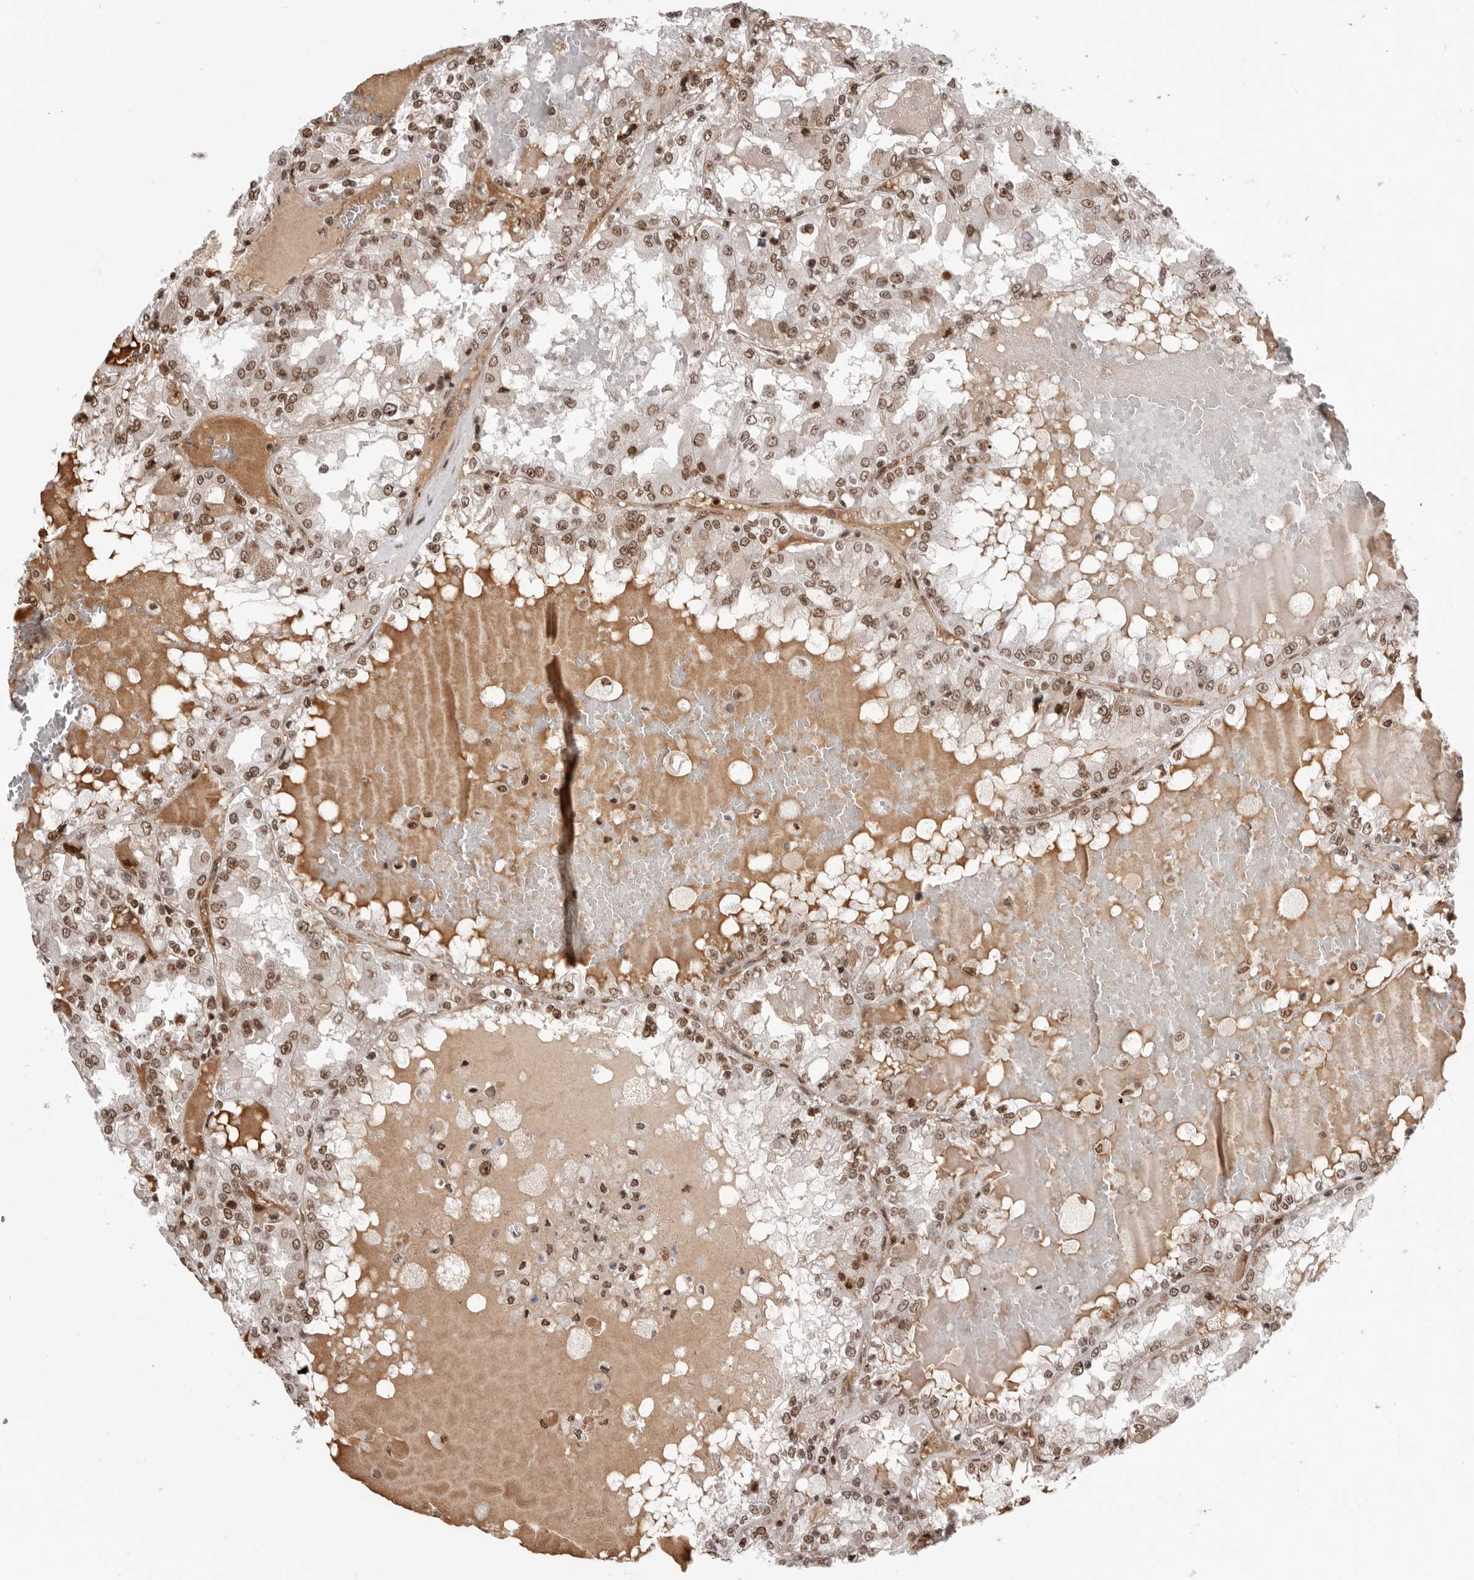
{"staining": {"intensity": "moderate", "quantity": ">75%", "location": "nuclear"}, "tissue": "renal cancer", "cell_type": "Tumor cells", "image_type": "cancer", "snomed": [{"axis": "morphology", "description": "Adenocarcinoma, NOS"}, {"axis": "topography", "description": "Kidney"}], "caption": "Immunohistochemistry image of neoplastic tissue: renal adenocarcinoma stained using immunohistochemistry (IHC) reveals medium levels of moderate protein expression localized specifically in the nuclear of tumor cells, appearing as a nuclear brown color.", "gene": "CHTOP", "patient": {"sex": "female", "age": 56}}